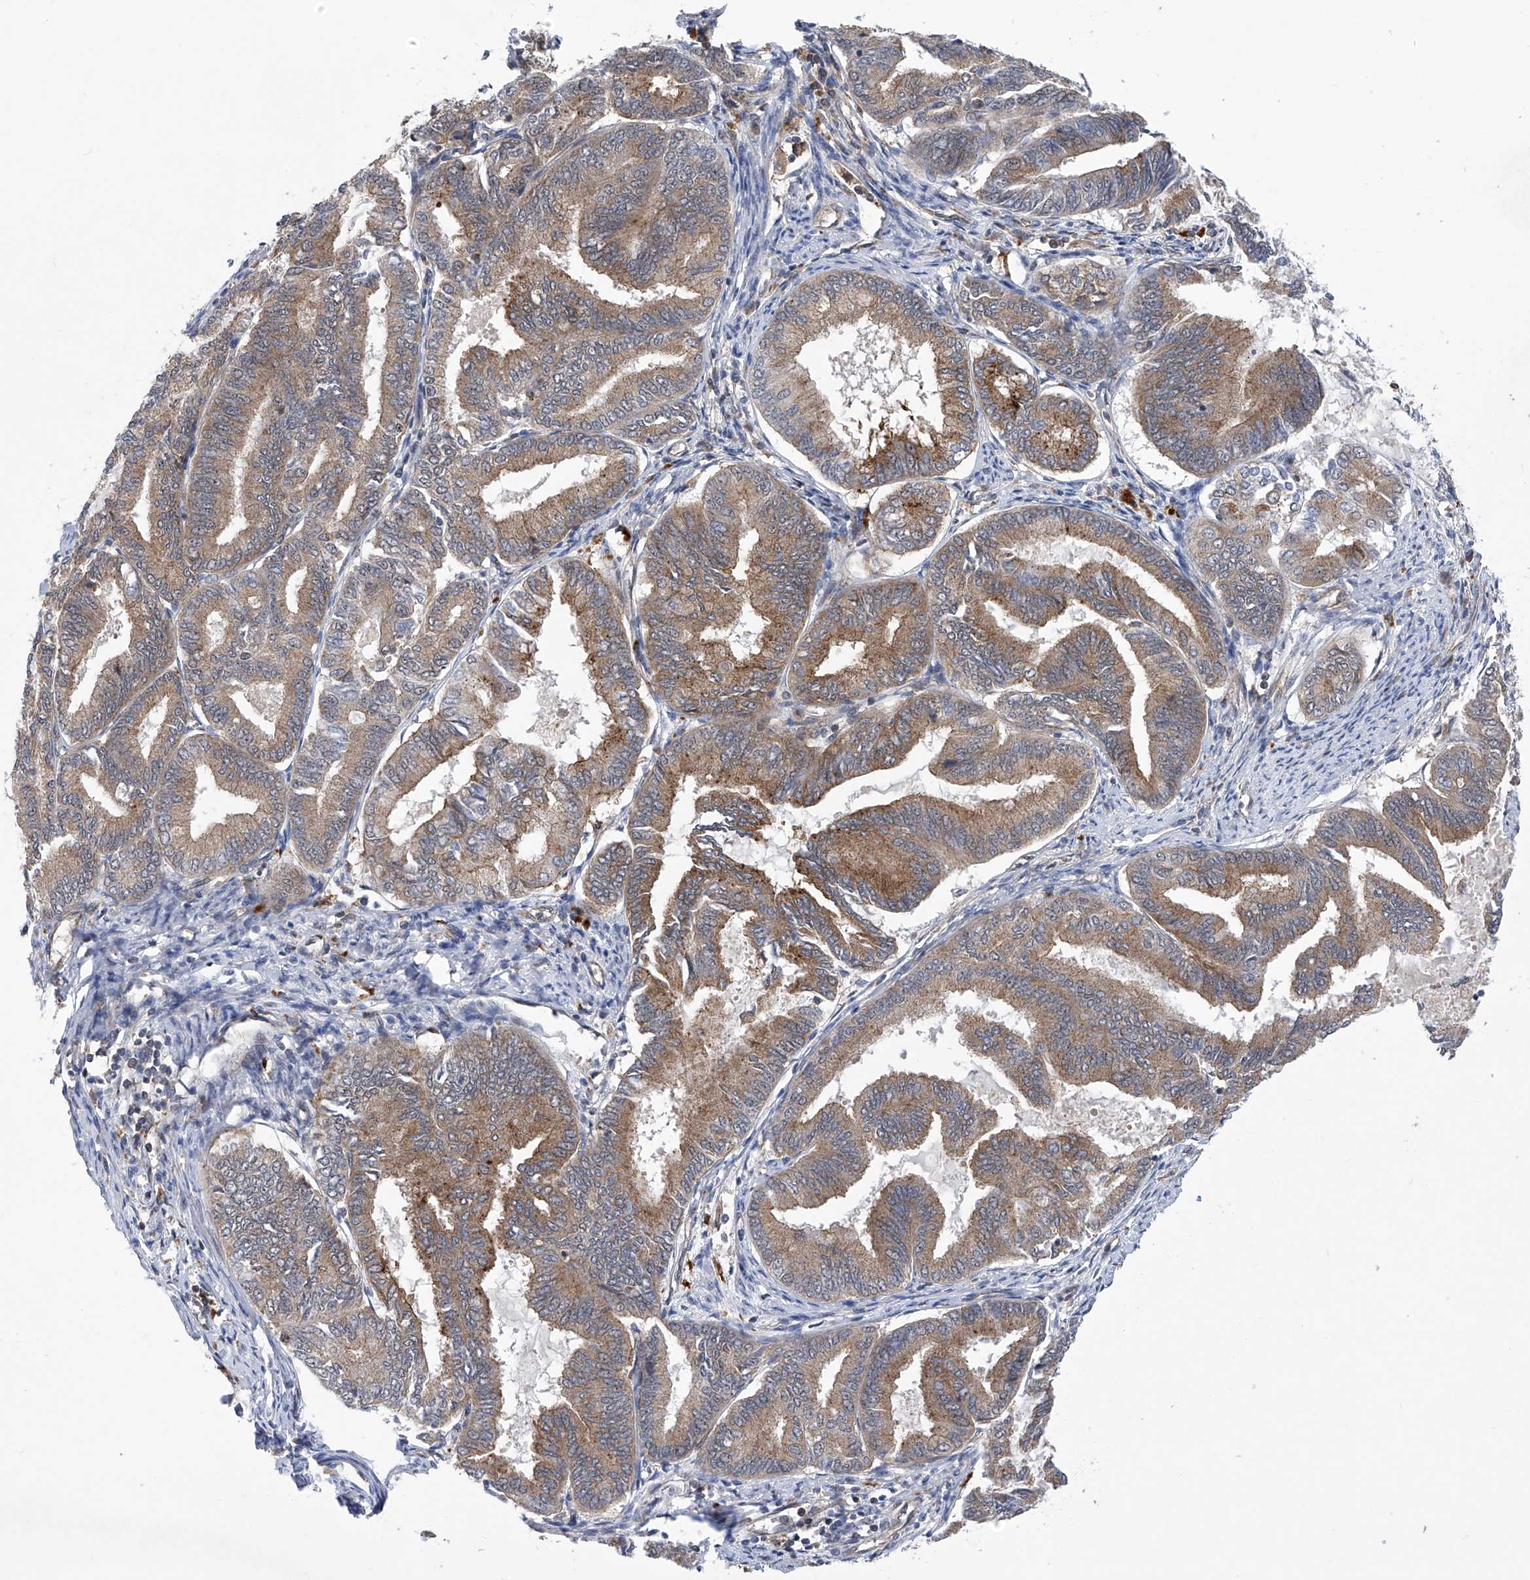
{"staining": {"intensity": "weak", "quantity": ">75%", "location": "cytoplasmic/membranous"}, "tissue": "endometrial cancer", "cell_type": "Tumor cells", "image_type": "cancer", "snomed": [{"axis": "morphology", "description": "Adenocarcinoma, NOS"}, {"axis": "topography", "description": "Endometrium"}], "caption": "Immunohistochemical staining of human adenocarcinoma (endometrial) reveals low levels of weak cytoplasmic/membranous positivity in about >75% of tumor cells. Nuclei are stained in blue.", "gene": "CISH", "patient": {"sex": "female", "age": 86}}